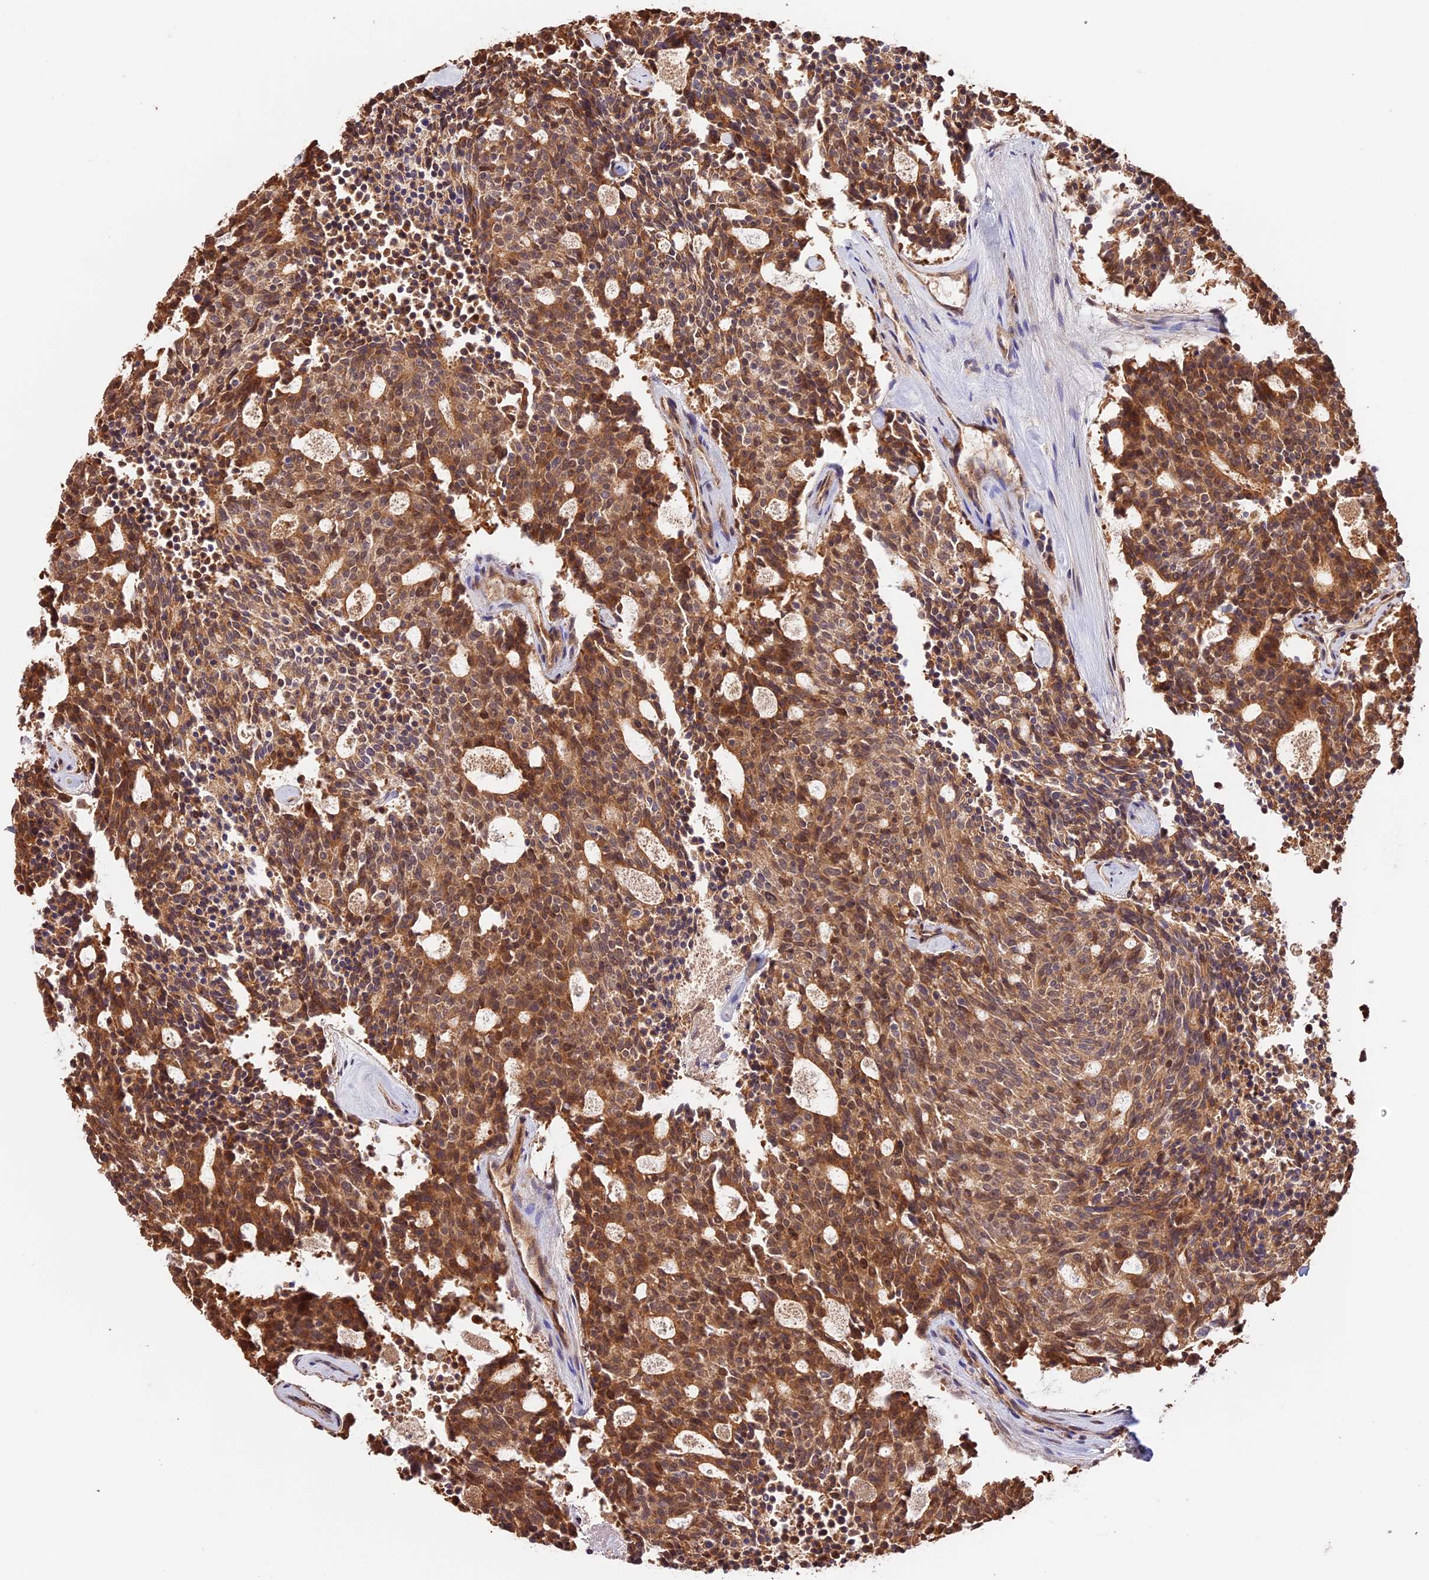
{"staining": {"intensity": "moderate", "quantity": ">75%", "location": "cytoplasmic/membranous"}, "tissue": "carcinoid", "cell_type": "Tumor cells", "image_type": "cancer", "snomed": [{"axis": "morphology", "description": "Carcinoid, malignant, NOS"}, {"axis": "topography", "description": "Pancreas"}], "caption": "Protein expression by immunohistochemistry (IHC) exhibits moderate cytoplasmic/membranous positivity in approximately >75% of tumor cells in carcinoid.", "gene": "PPP1R37", "patient": {"sex": "female", "age": 54}}